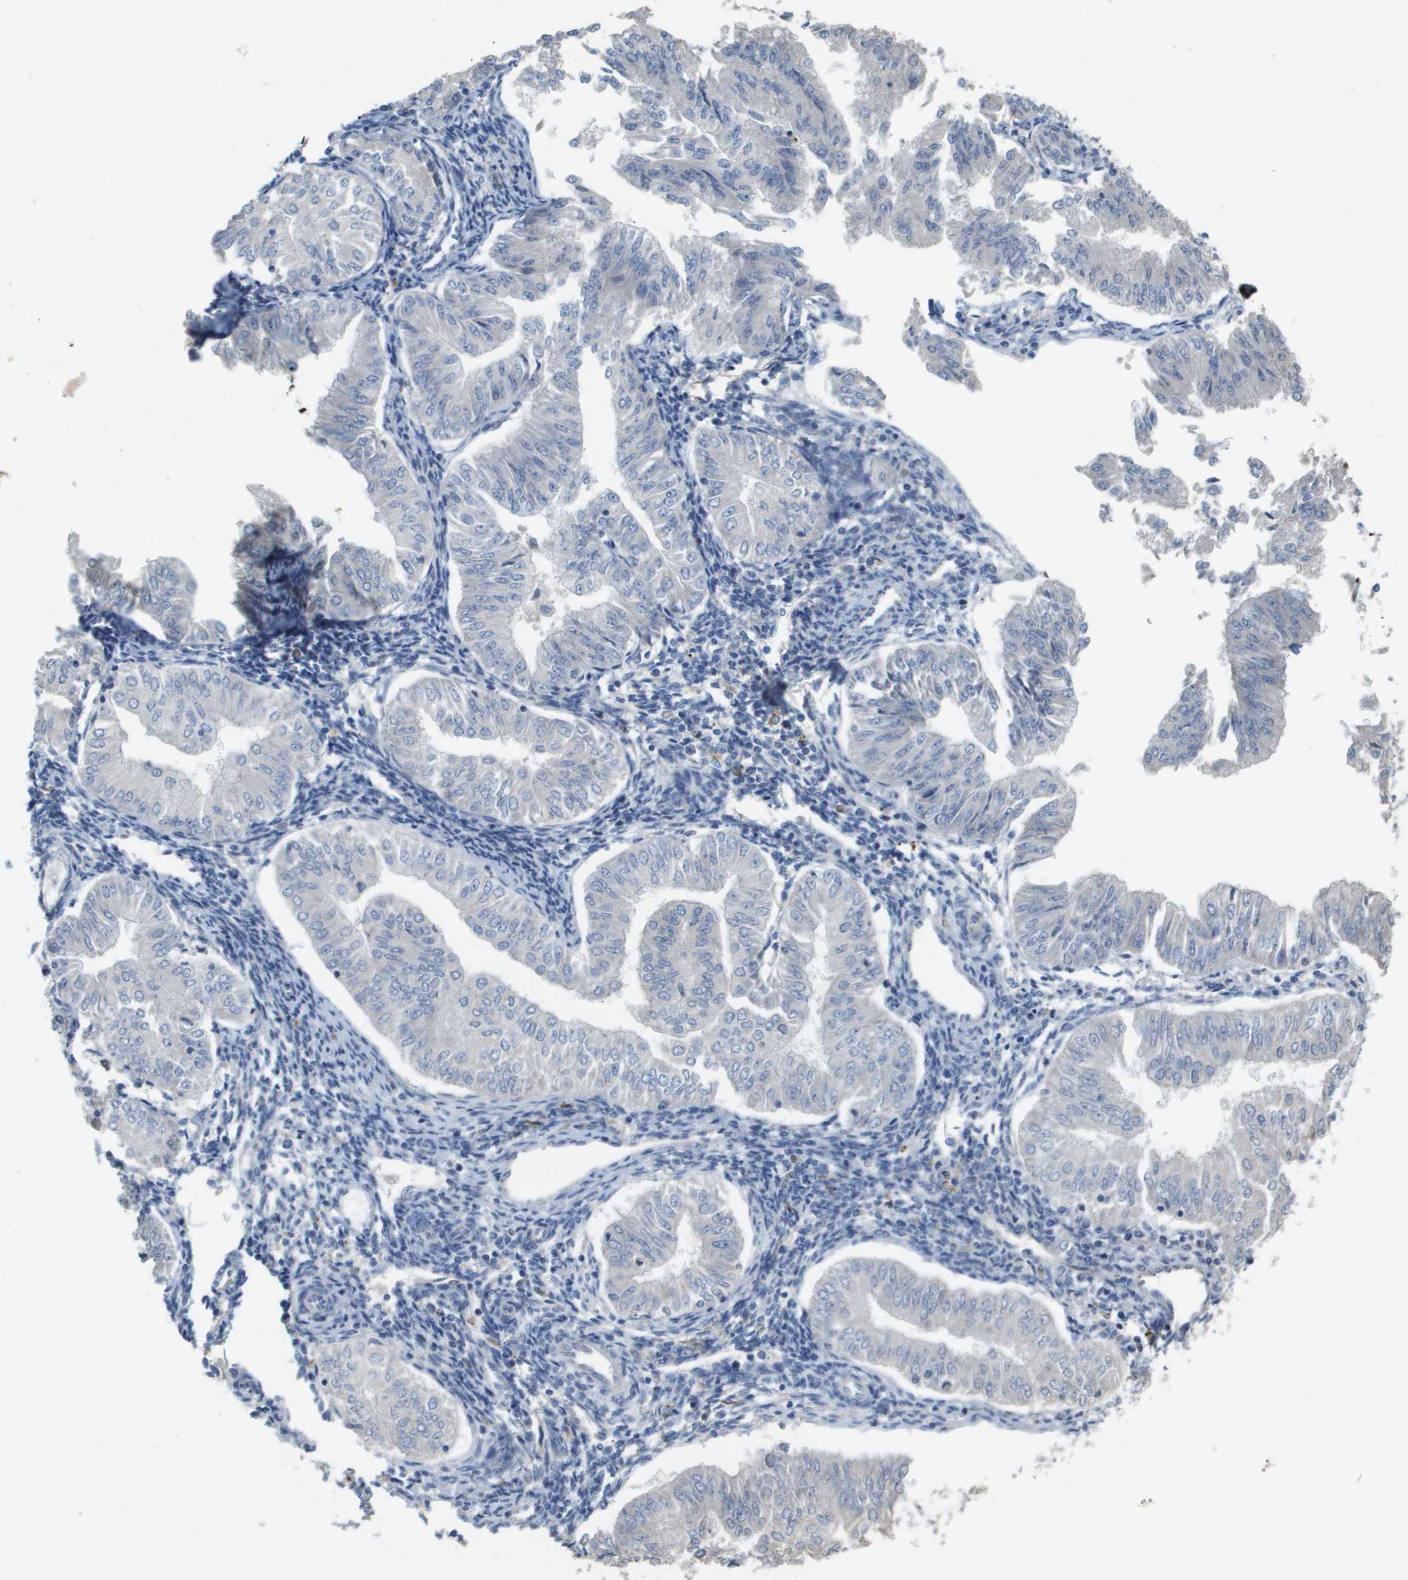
{"staining": {"intensity": "negative", "quantity": "none", "location": "none"}, "tissue": "endometrial cancer", "cell_type": "Tumor cells", "image_type": "cancer", "snomed": [{"axis": "morphology", "description": "Normal tissue, NOS"}, {"axis": "morphology", "description": "Adenocarcinoma, NOS"}, {"axis": "topography", "description": "Endometrium"}], "caption": "Immunohistochemical staining of human endometrial cancer shows no significant positivity in tumor cells. (Immunohistochemistry (ihc), brightfield microscopy, high magnification).", "gene": "CASP10", "patient": {"sex": "female", "age": 53}}